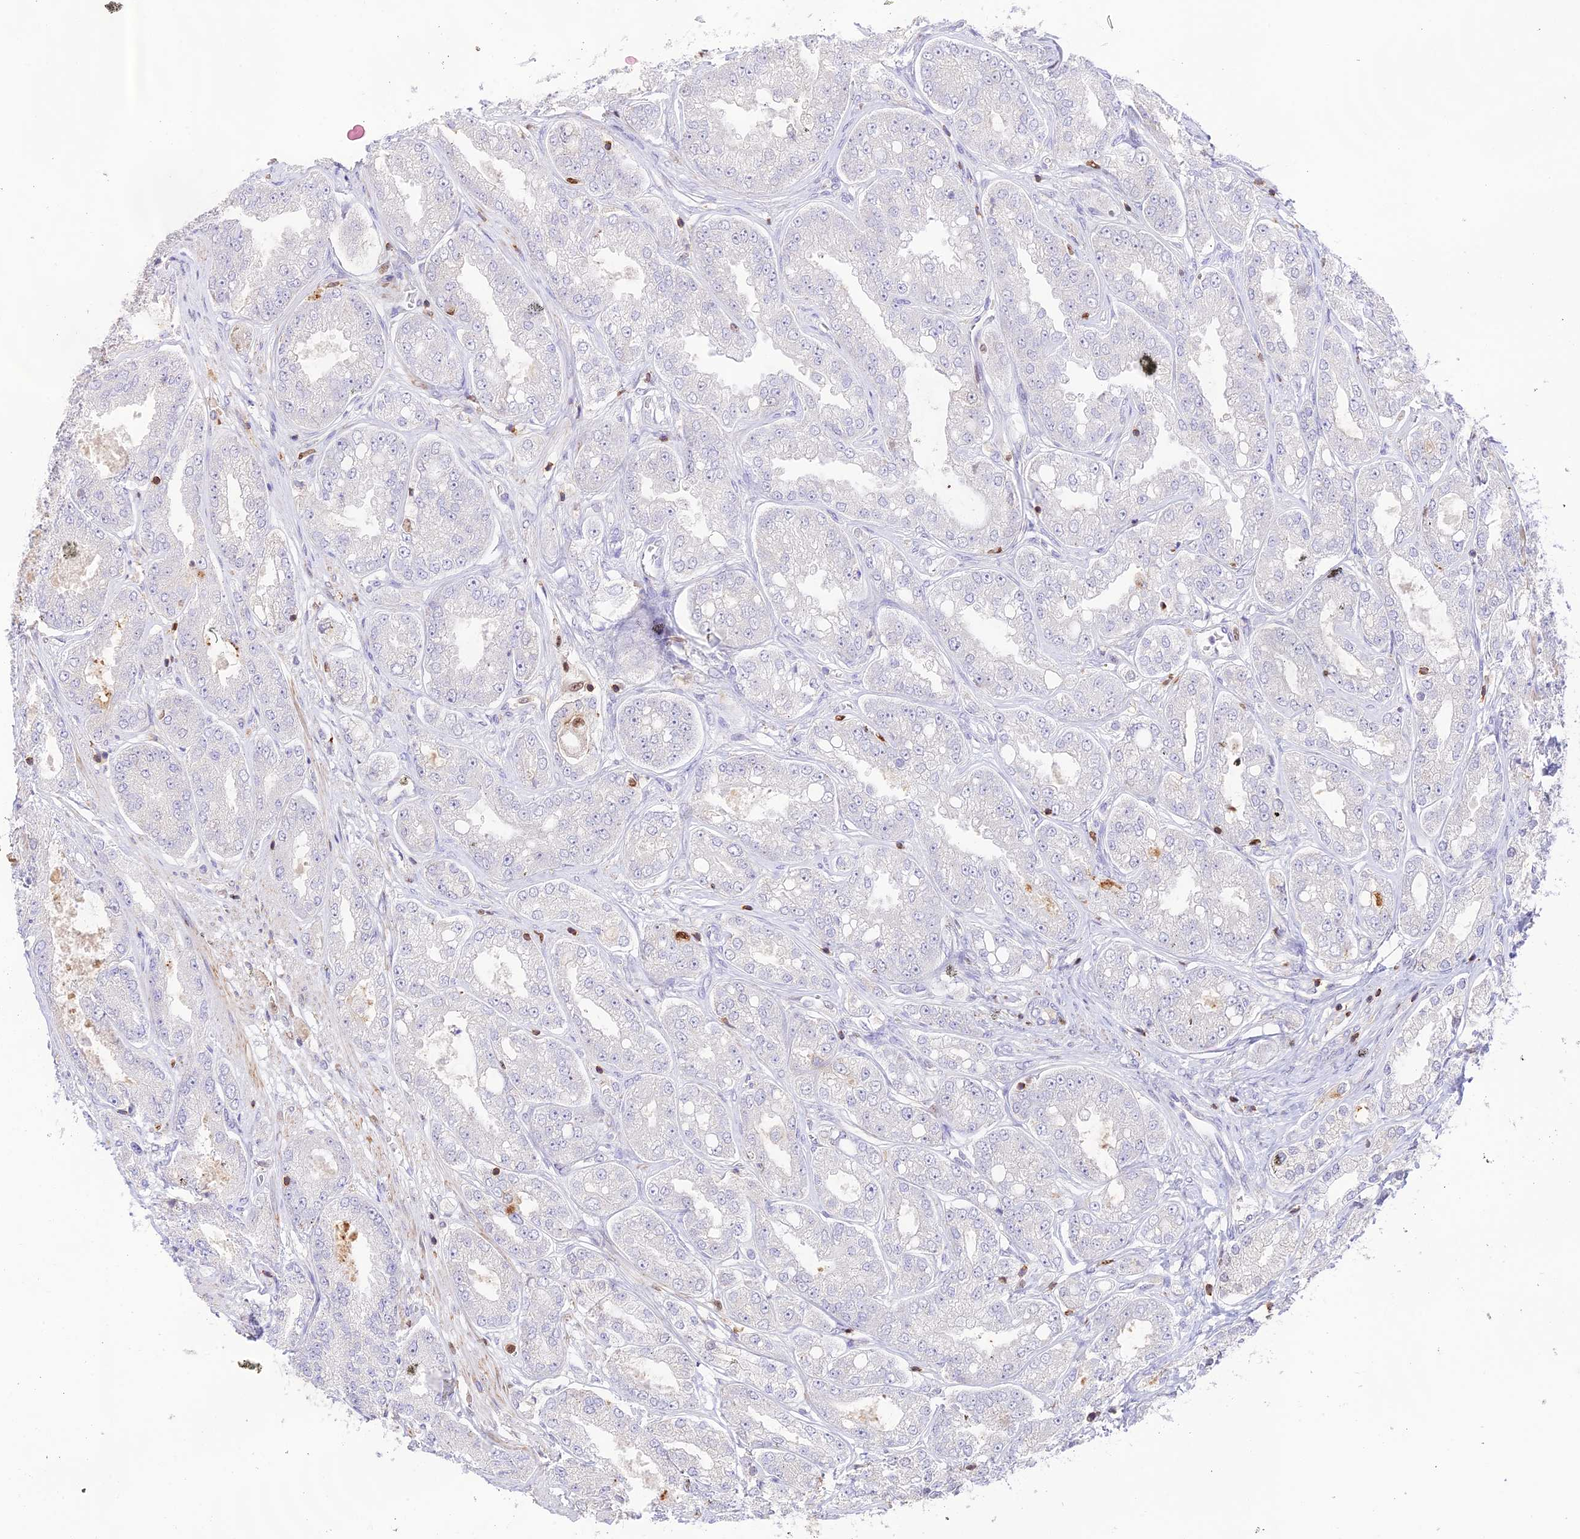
{"staining": {"intensity": "negative", "quantity": "none", "location": "none"}, "tissue": "prostate cancer", "cell_type": "Tumor cells", "image_type": "cancer", "snomed": [{"axis": "morphology", "description": "Adenocarcinoma, High grade"}, {"axis": "topography", "description": "Prostate"}], "caption": "Tumor cells show no significant protein expression in high-grade adenocarcinoma (prostate).", "gene": "DENND1C", "patient": {"sex": "male", "age": 71}}